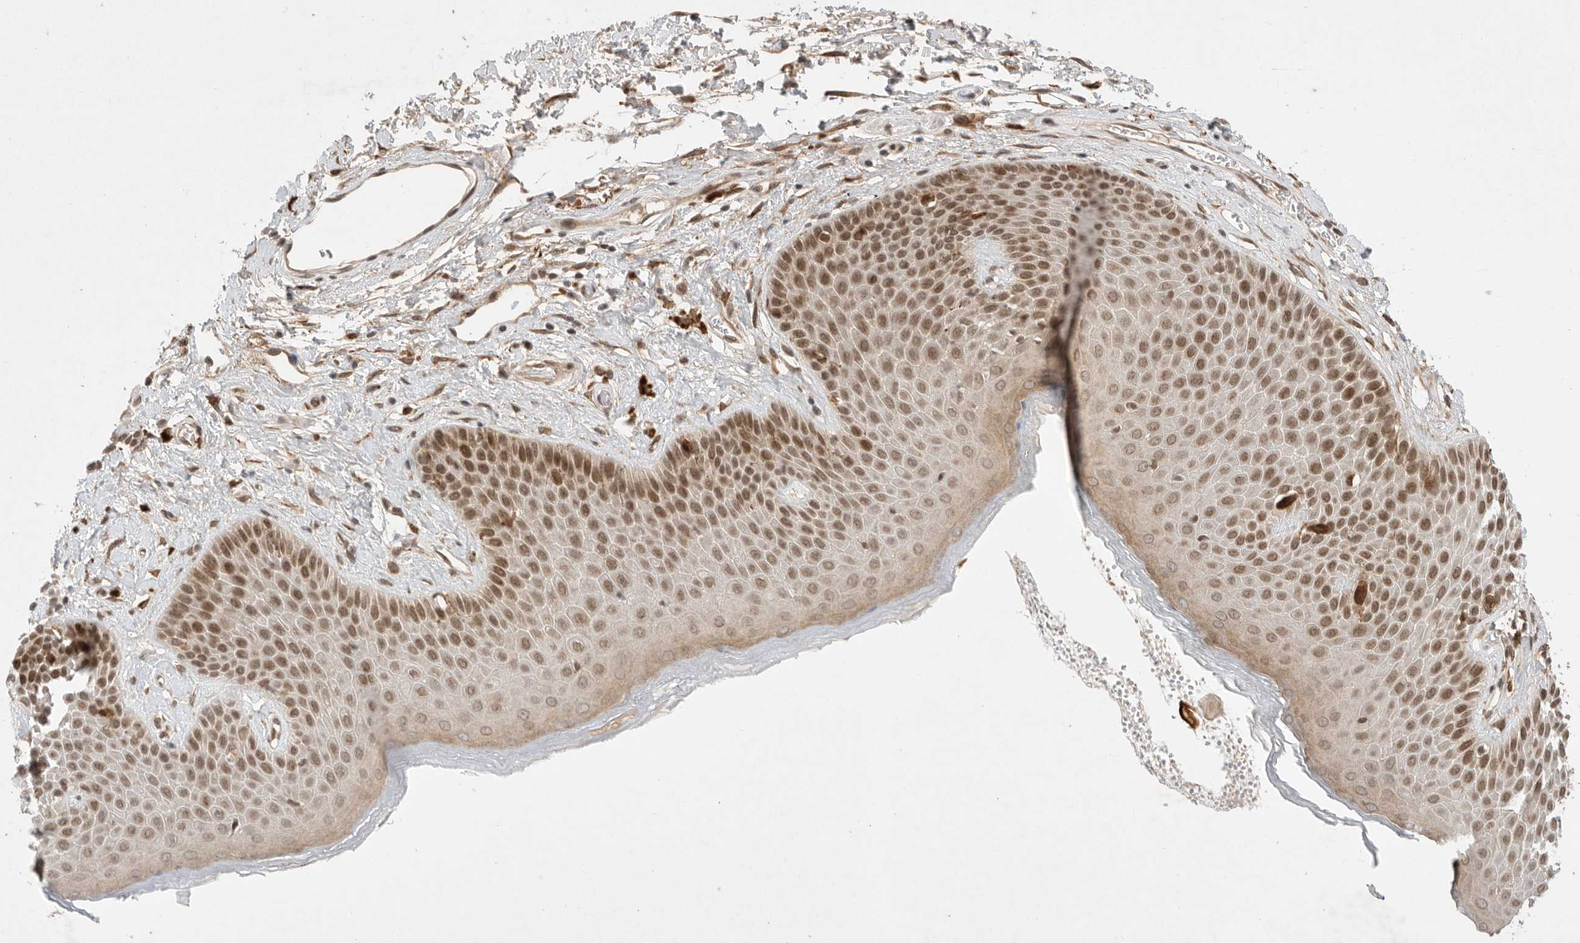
{"staining": {"intensity": "moderate", "quantity": ">75%", "location": "nuclear"}, "tissue": "skin", "cell_type": "Epidermal cells", "image_type": "normal", "snomed": [{"axis": "morphology", "description": "Normal tissue, NOS"}, {"axis": "topography", "description": "Anal"}], "caption": "Unremarkable skin exhibits moderate nuclear expression in about >75% of epidermal cells (DAB IHC, brown staining for protein, blue staining for nuclei)..", "gene": "LEMD3", "patient": {"sex": "male", "age": 74}}